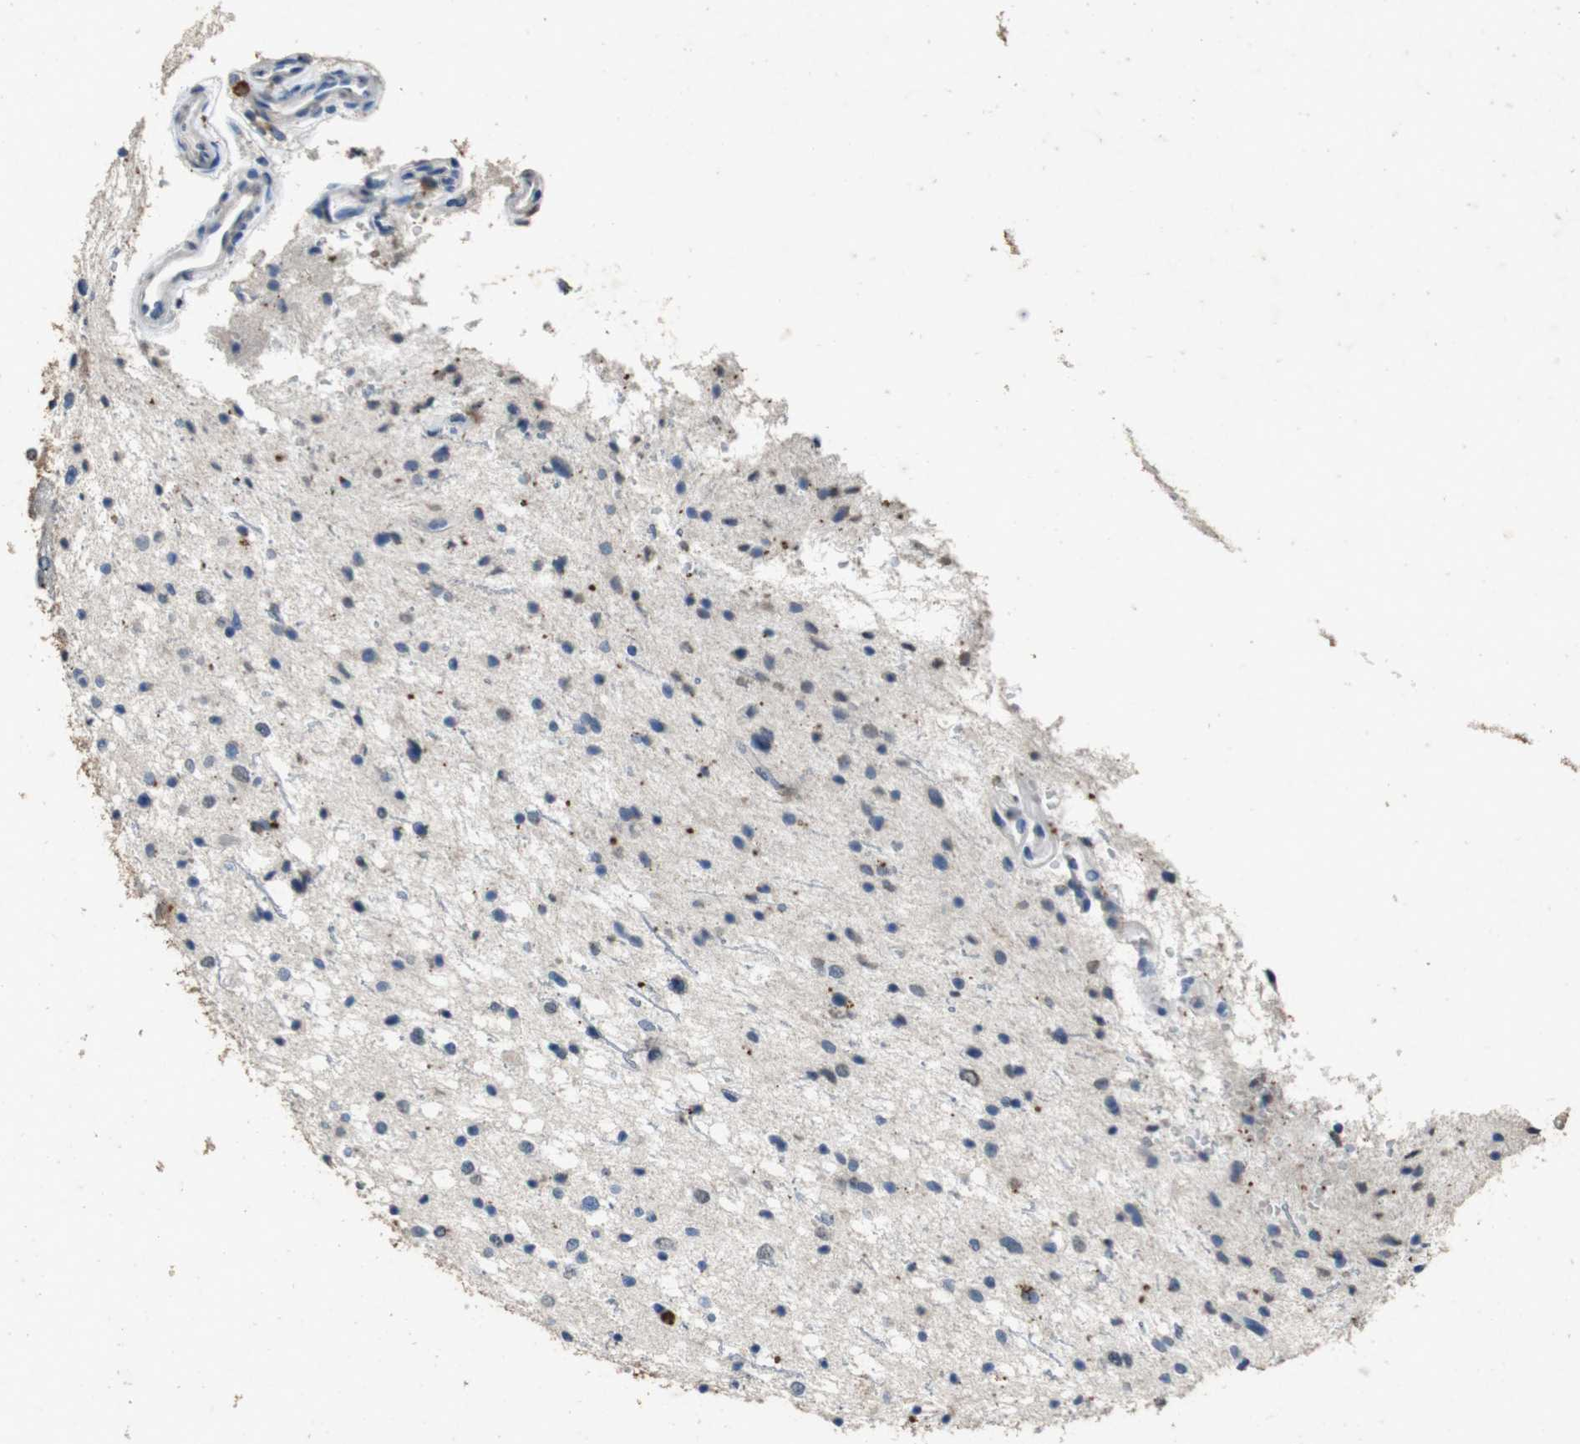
{"staining": {"intensity": "negative", "quantity": "none", "location": "none"}, "tissue": "glioma", "cell_type": "Tumor cells", "image_type": "cancer", "snomed": [{"axis": "morphology", "description": "Glioma, malignant, Low grade"}, {"axis": "topography", "description": "Brain"}], "caption": "This histopathology image is of glioma stained with IHC to label a protein in brown with the nuclei are counter-stained blue. There is no staining in tumor cells. Brightfield microscopy of IHC stained with DAB (3,3'-diaminobenzidine) (brown) and hematoxylin (blue), captured at high magnification.", "gene": "STBD1", "patient": {"sex": "female", "age": 37}}